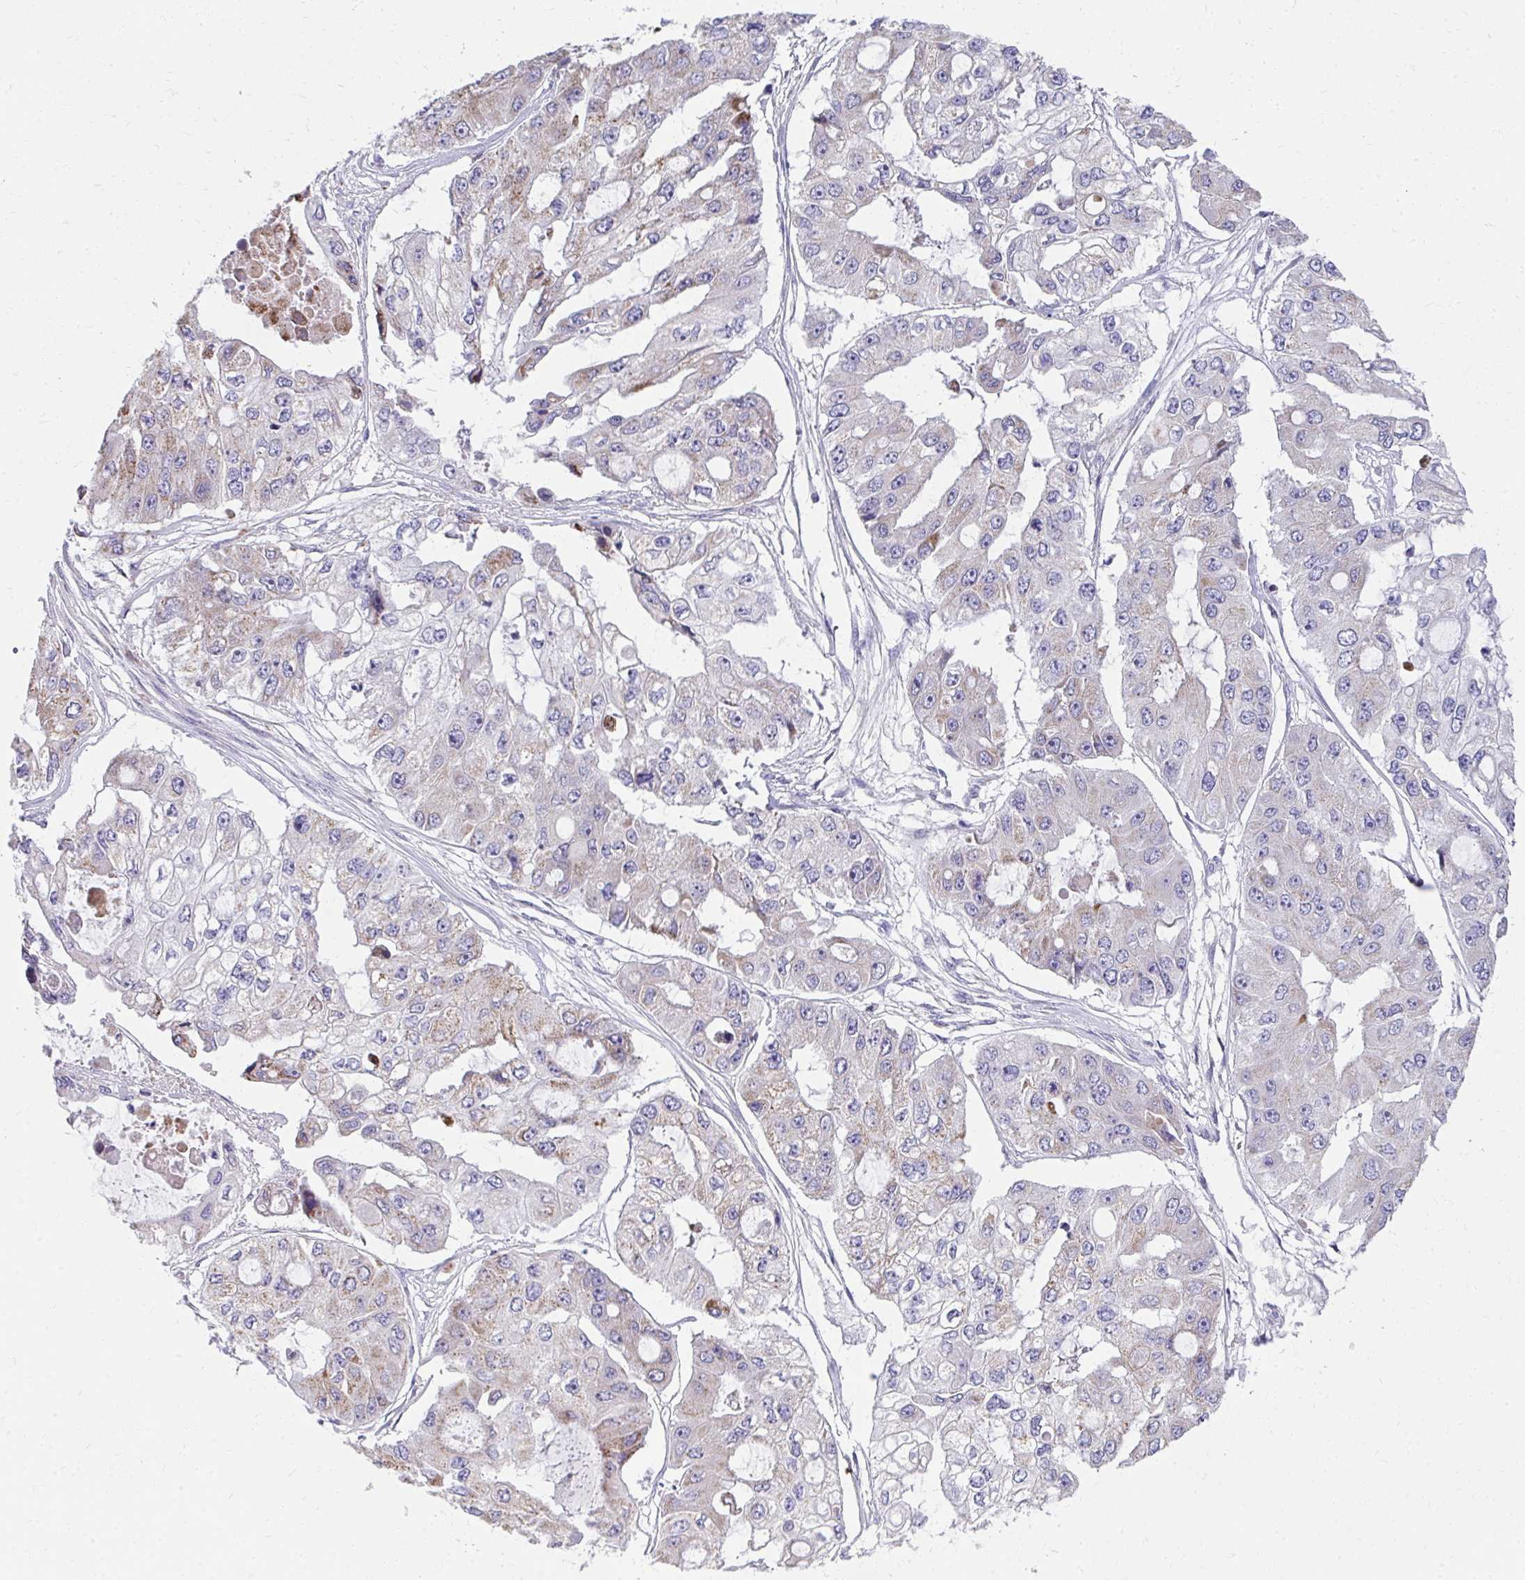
{"staining": {"intensity": "weak", "quantity": "<25%", "location": "cytoplasmic/membranous"}, "tissue": "ovarian cancer", "cell_type": "Tumor cells", "image_type": "cancer", "snomed": [{"axis": "morphology", "description": "Cystadenocarcinoma, serous, NOS"}, {"axis": "topography", "description": "Ovary"}], "caption": "This photomicrograph is of ovarian serous cystadenocarcinoma stained with immunohistochemistry to label a protein in brown with the nuclei are counter-stained blue. There is no positivity in tumor cells.", "gene": "PRRG3", "patient": {"sex": "female", "age": 56}}